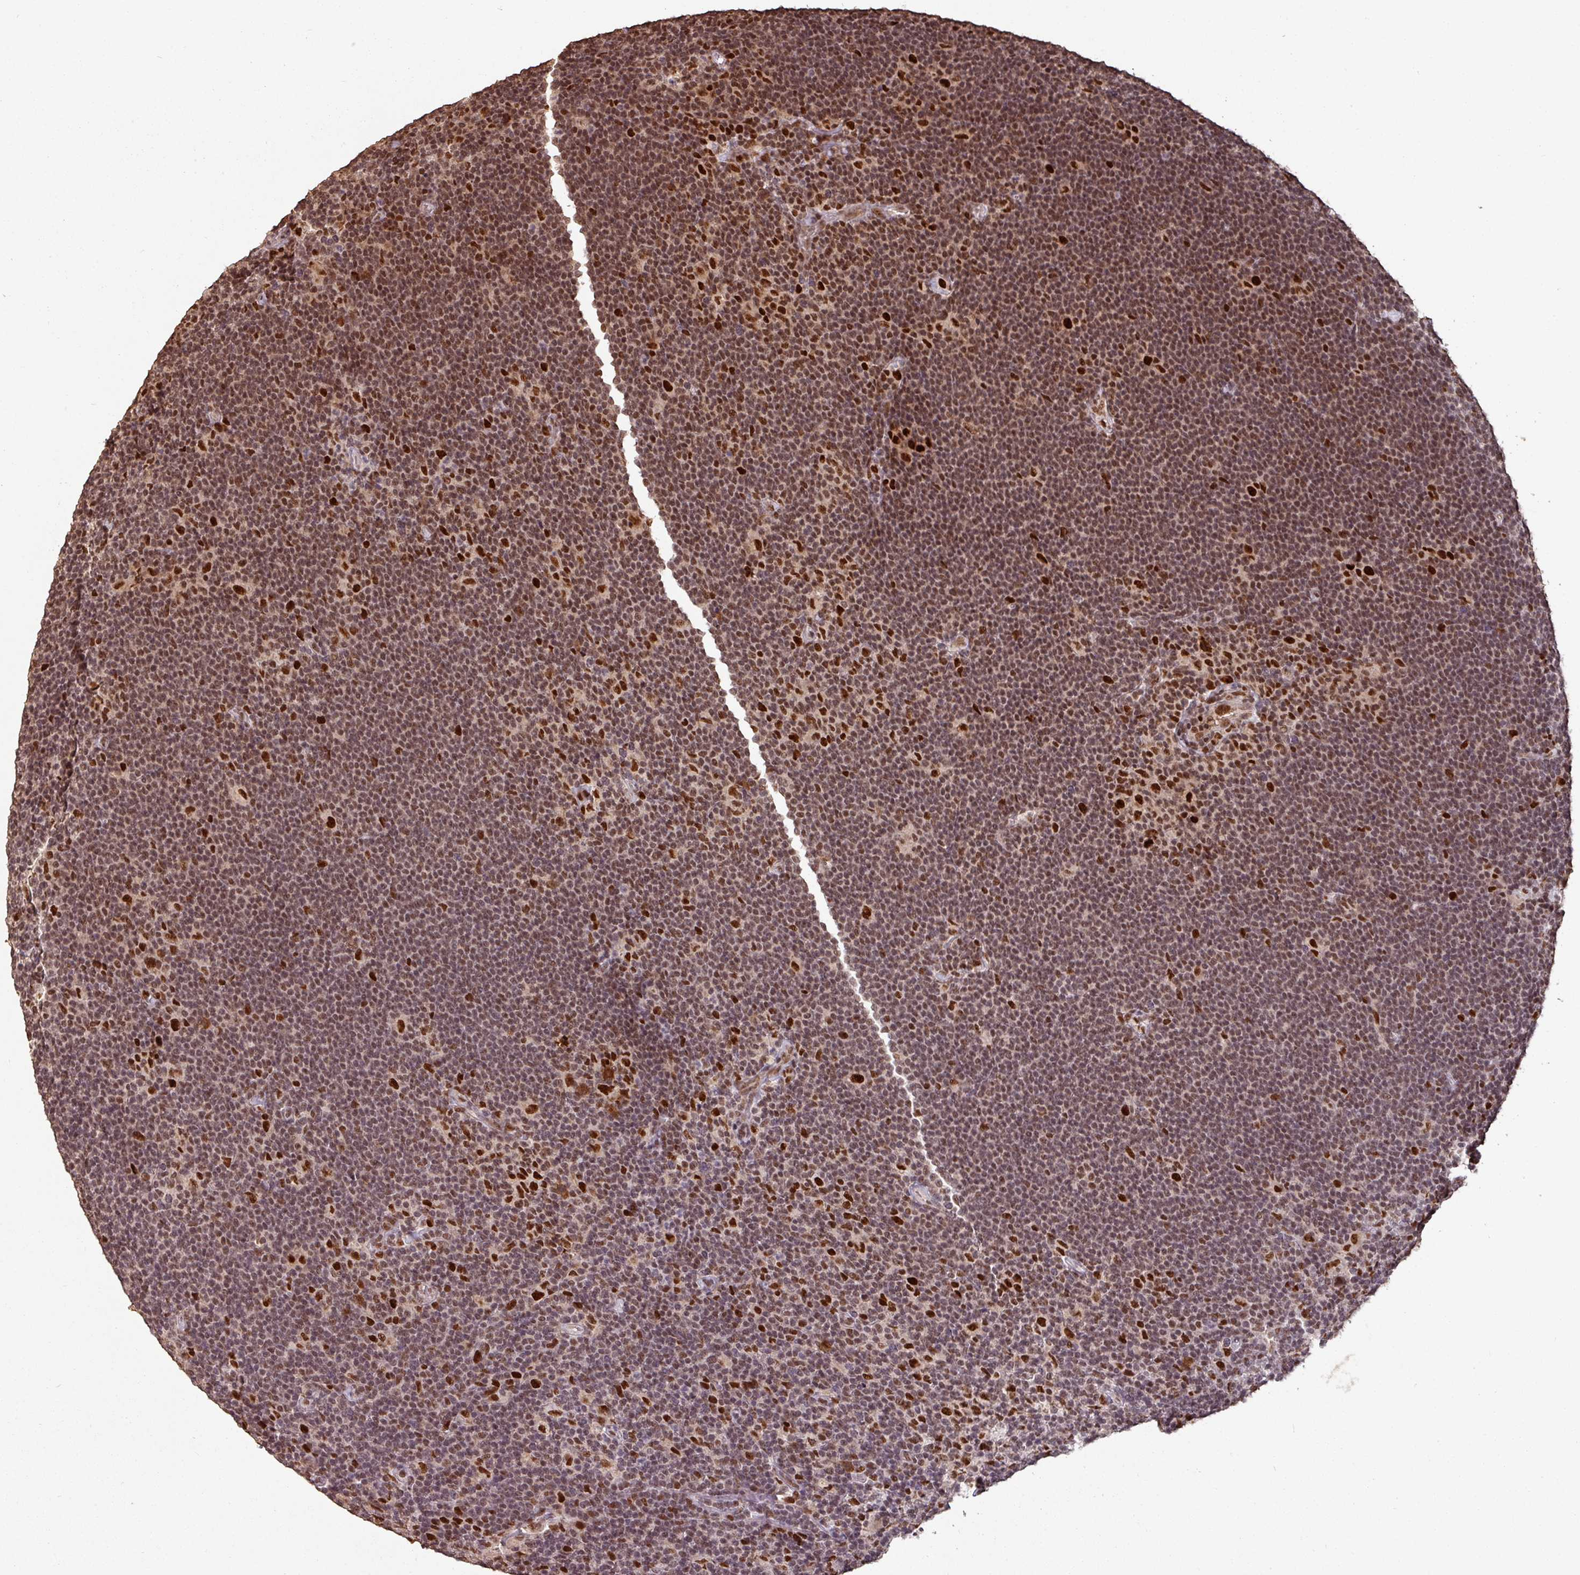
{"staining": {"intensity": "strong", "quantity": ">75%", "location": "nuclear"}, "tissue": "lymphoma", "cell_type": "Tumor cells", "image_type": "cancer", "snomed": [{"axis": "morphology", "description": "Hodgkin's disease, NOS"}, {"axis": "topography", "description": "Lymph node"}], "caption": "Protein staining by immunohistochemistry reveals strong nuclear positivity in approximately >75% of tumor cells in Hodgkin's disease. (IHC, brightfield microscopy, high magnification).", "gene": "POLD1", "patient": {"sex": "female", "age": 57}}